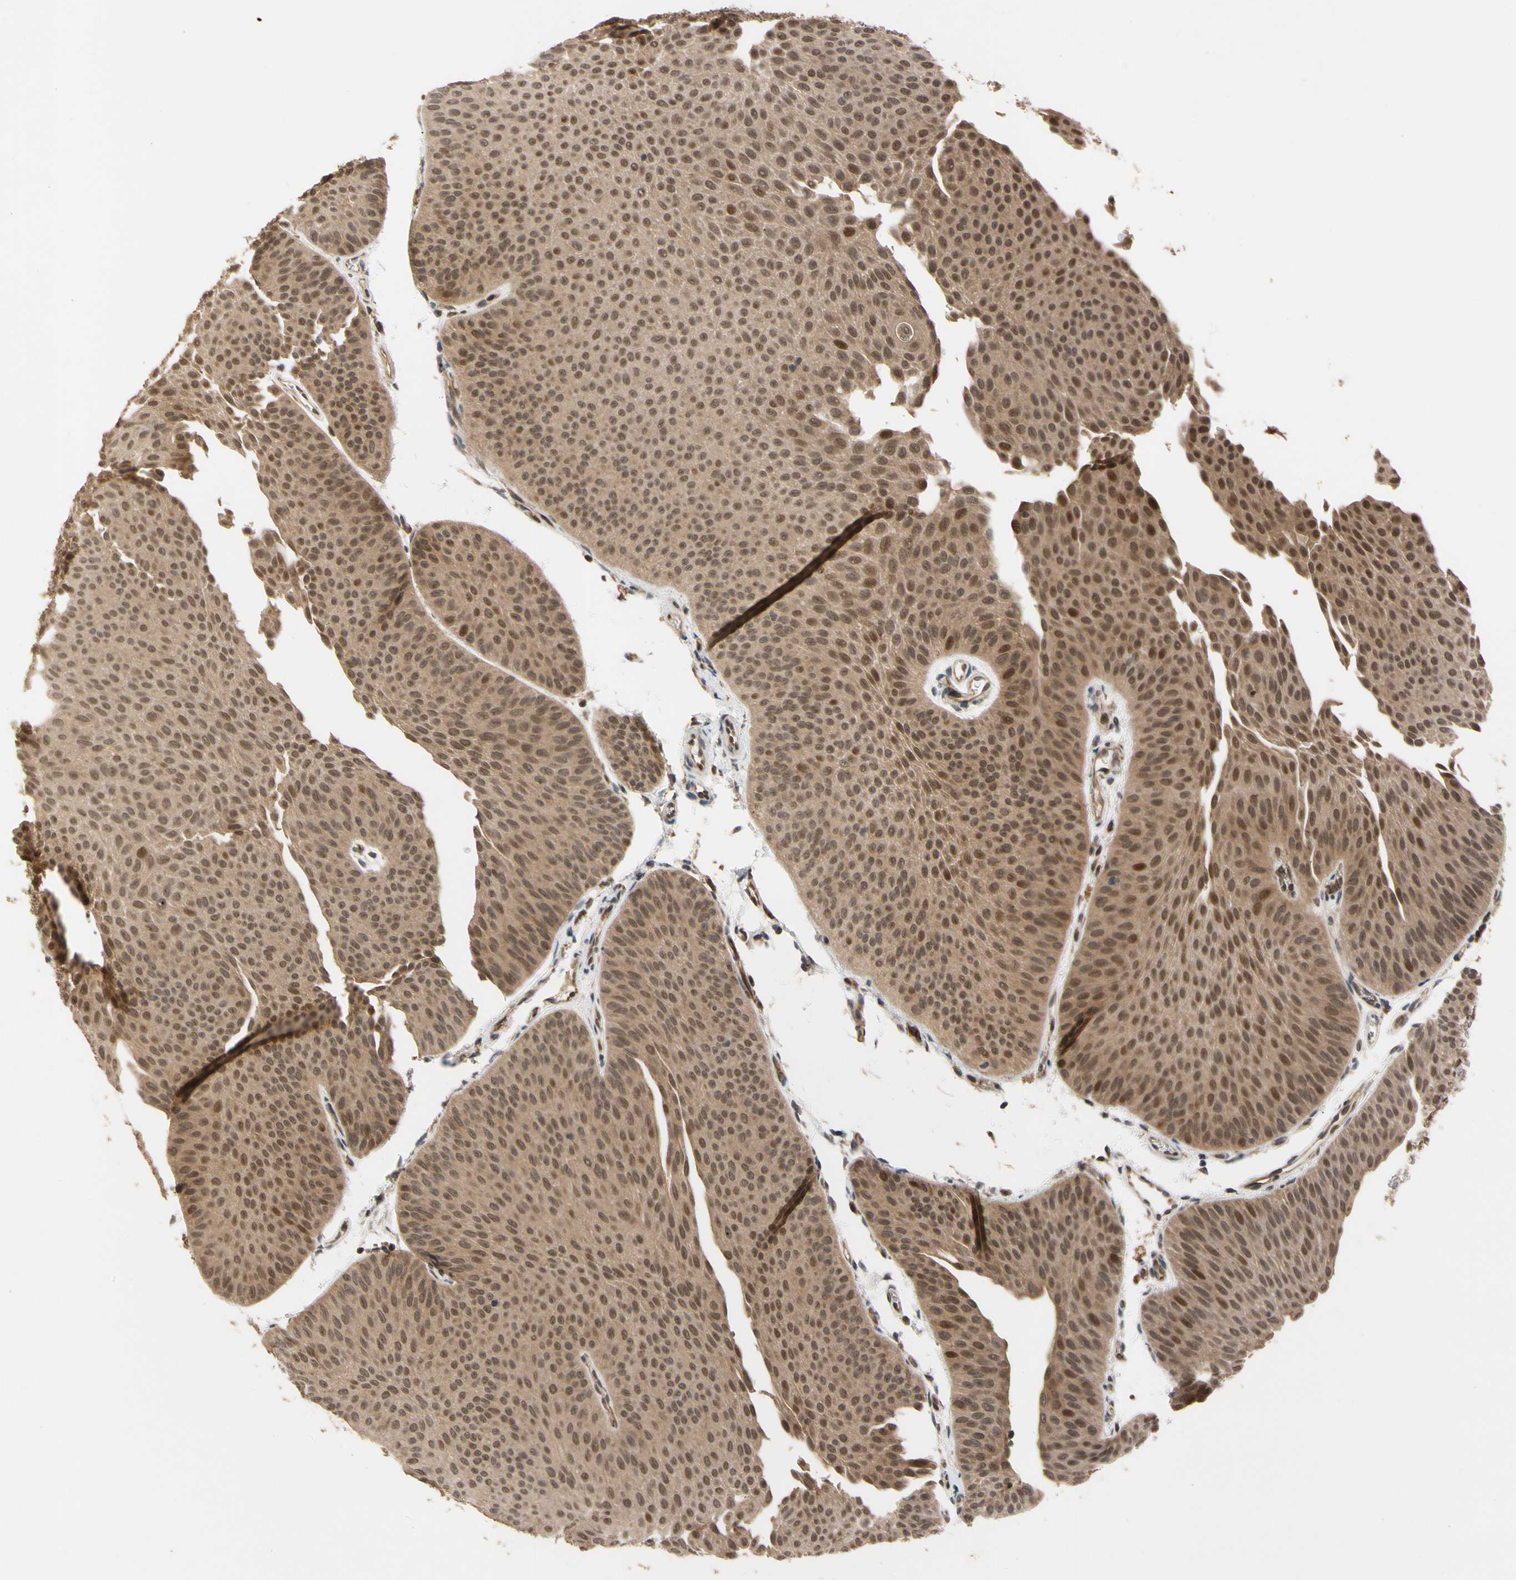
{"staining": {"intensity": "moderate", "quantity": ">75%", "location": "cytoplasmic/membranous,nuclear"}, "tissue": "urothelial cancer", "cell_type": "Tumor cells", "image_type": "cancer", "snomed": [{"axis": "morphology", "description": "Urothelial carcinoma, Low grade"}, {"axis": "topography", "description": "Urinary bladder"}], "caption": "DAB immunohistochemical staining of human urothelial cancer shows moderate cytoplasmic/membranous and nuclear protein staining in about >75% of tumor cells.", "gene": "CYTIP", "patient": {"sex": "female", "age": 60}}